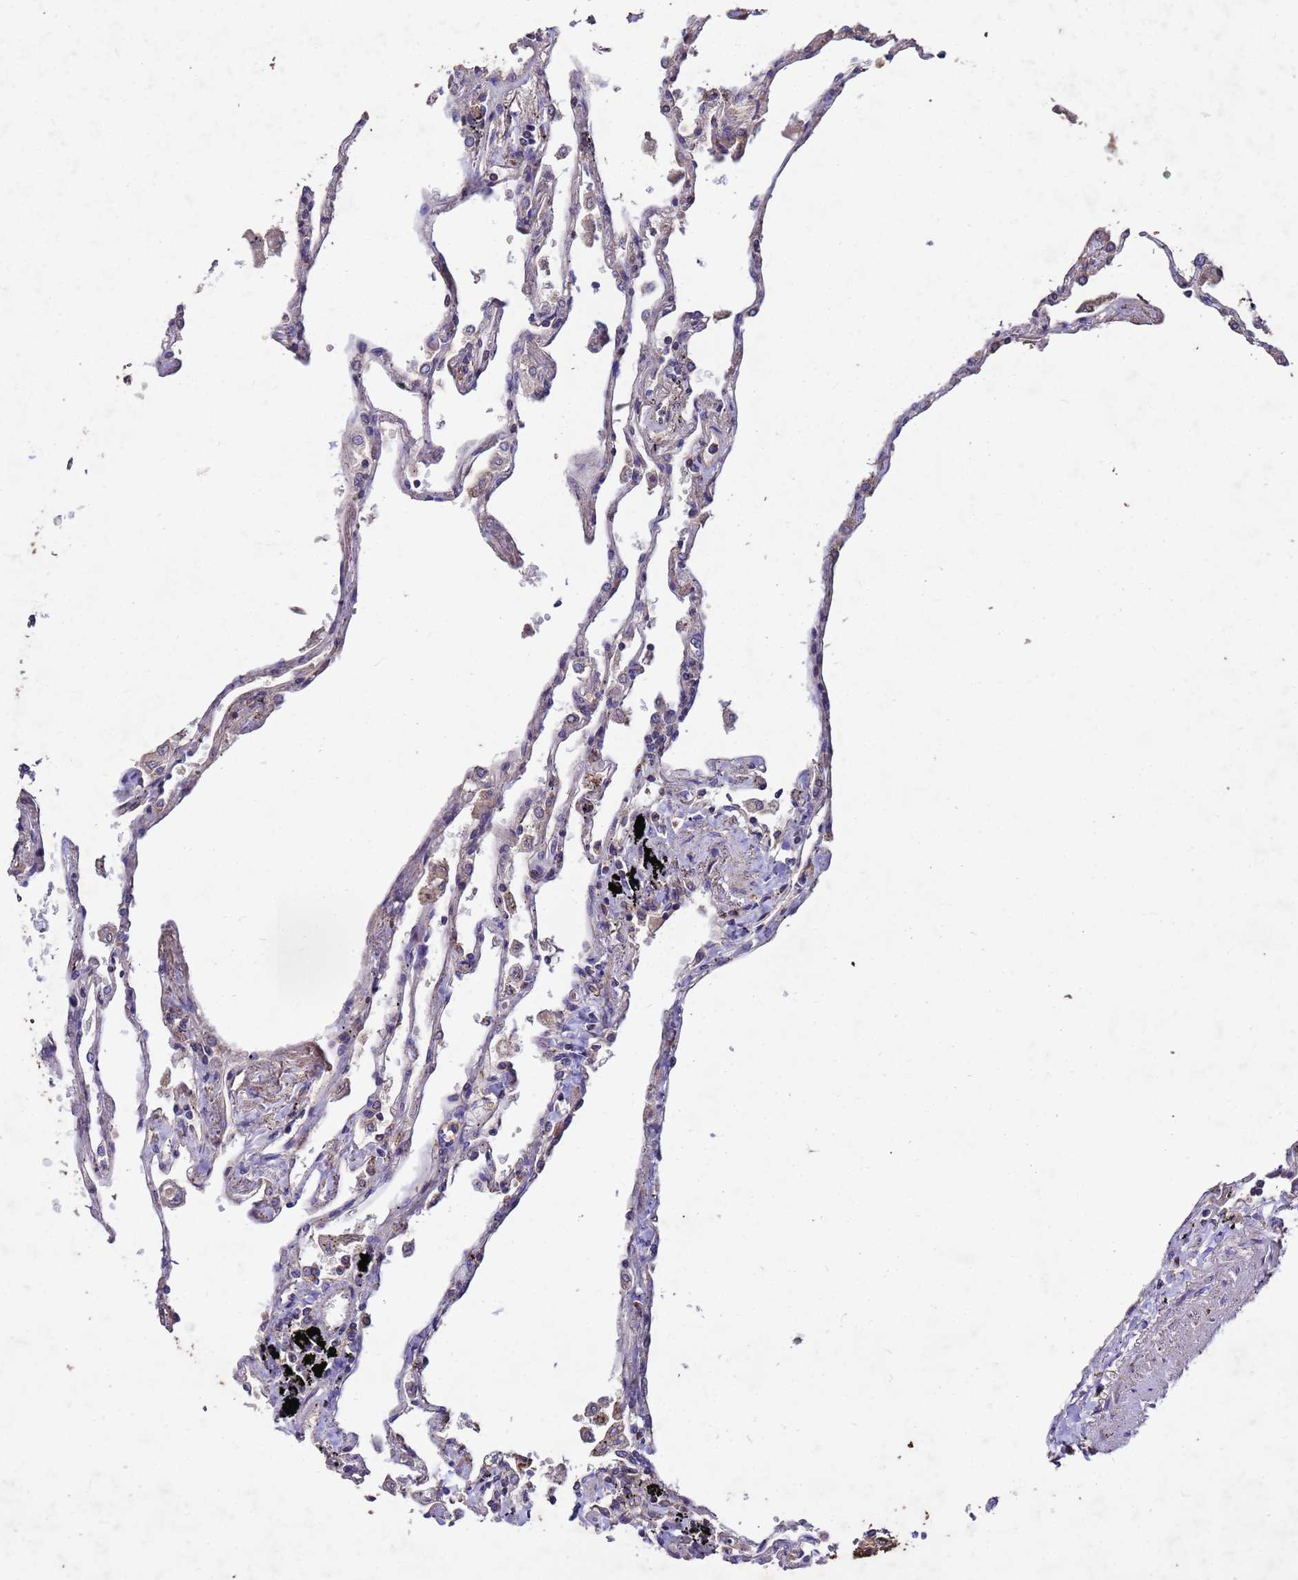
{"staining": {"intensity": "moderate", "quantity": "<25%", "location": "cytoplasmic/membranous"}, "tissue": "lung", "cell_type": "Alveolar cells", "image_type": "normal", "snomed": [{"axis": "morphology", "description": "Normal tissue, NOS"}, {"axis": "topography", "description": "Lung"}], "caption": "Approximately <25% of alveolar cells in normal lung exhibit moderate cytoplasmic/membranous protein expression as visualized by brown immunohistochemical staining.", "gene": "TOR4A", "patient": {"sex": "female", "age": 67}}